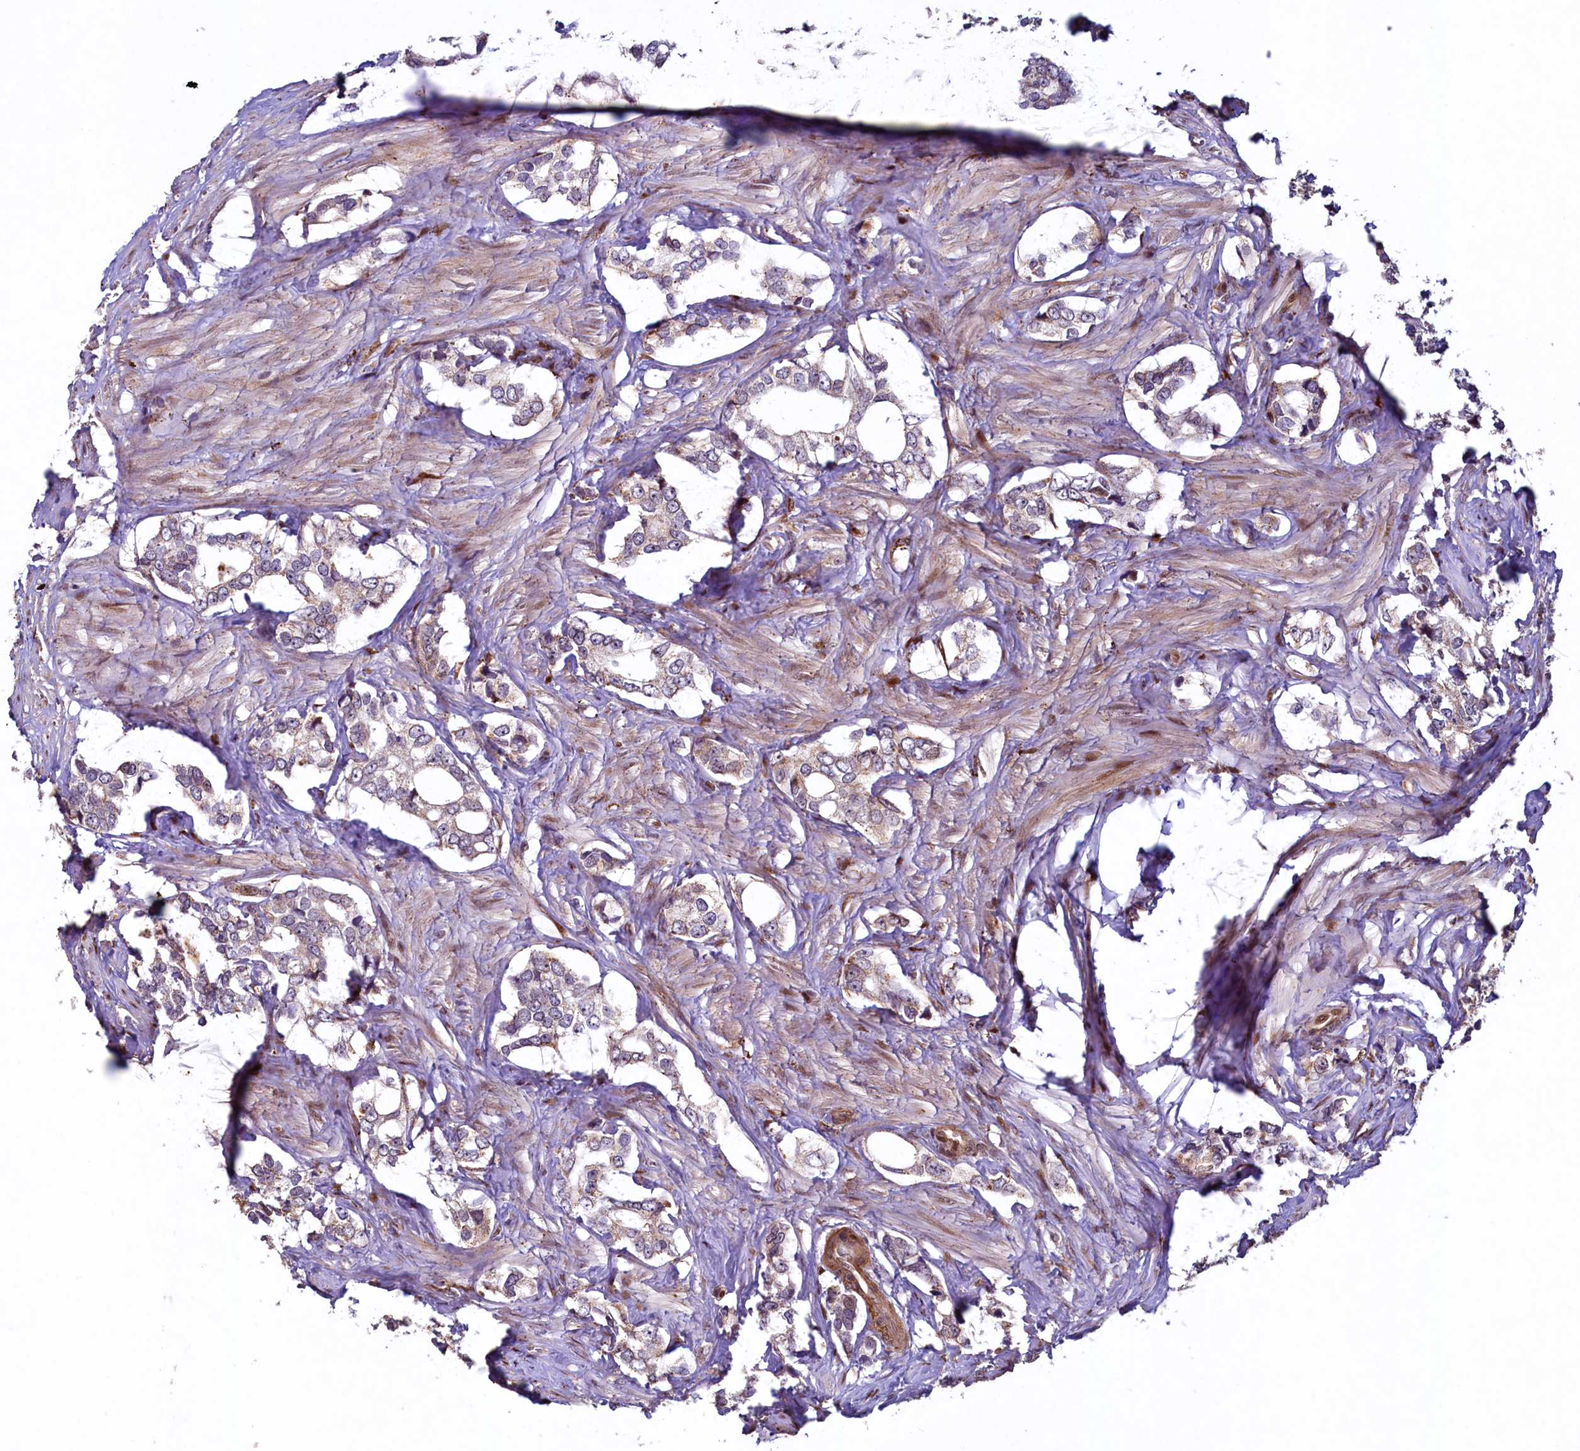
{"staining": {"intensity": "weak", "quantity": "25%-75%", "location": "cytoplasmic/membranous"}, "tissue": "prostate cancer", "cell_type": "Tumor cells", "image_type": "cancer", "snomed": [{"axis": "morphology", "description": "Adenocarcinoma, High grade"}, {"axis": "topography", "description": "Prostate"}], "caption": "Adenocarcinoma (high-grade) (prostate) tissue reveals weak cytoplasmic/membranous staining in approximately 25%-75% of tumor cells", "gene": "ZNF577", "patient": {"sex": "male", "age": 66}}